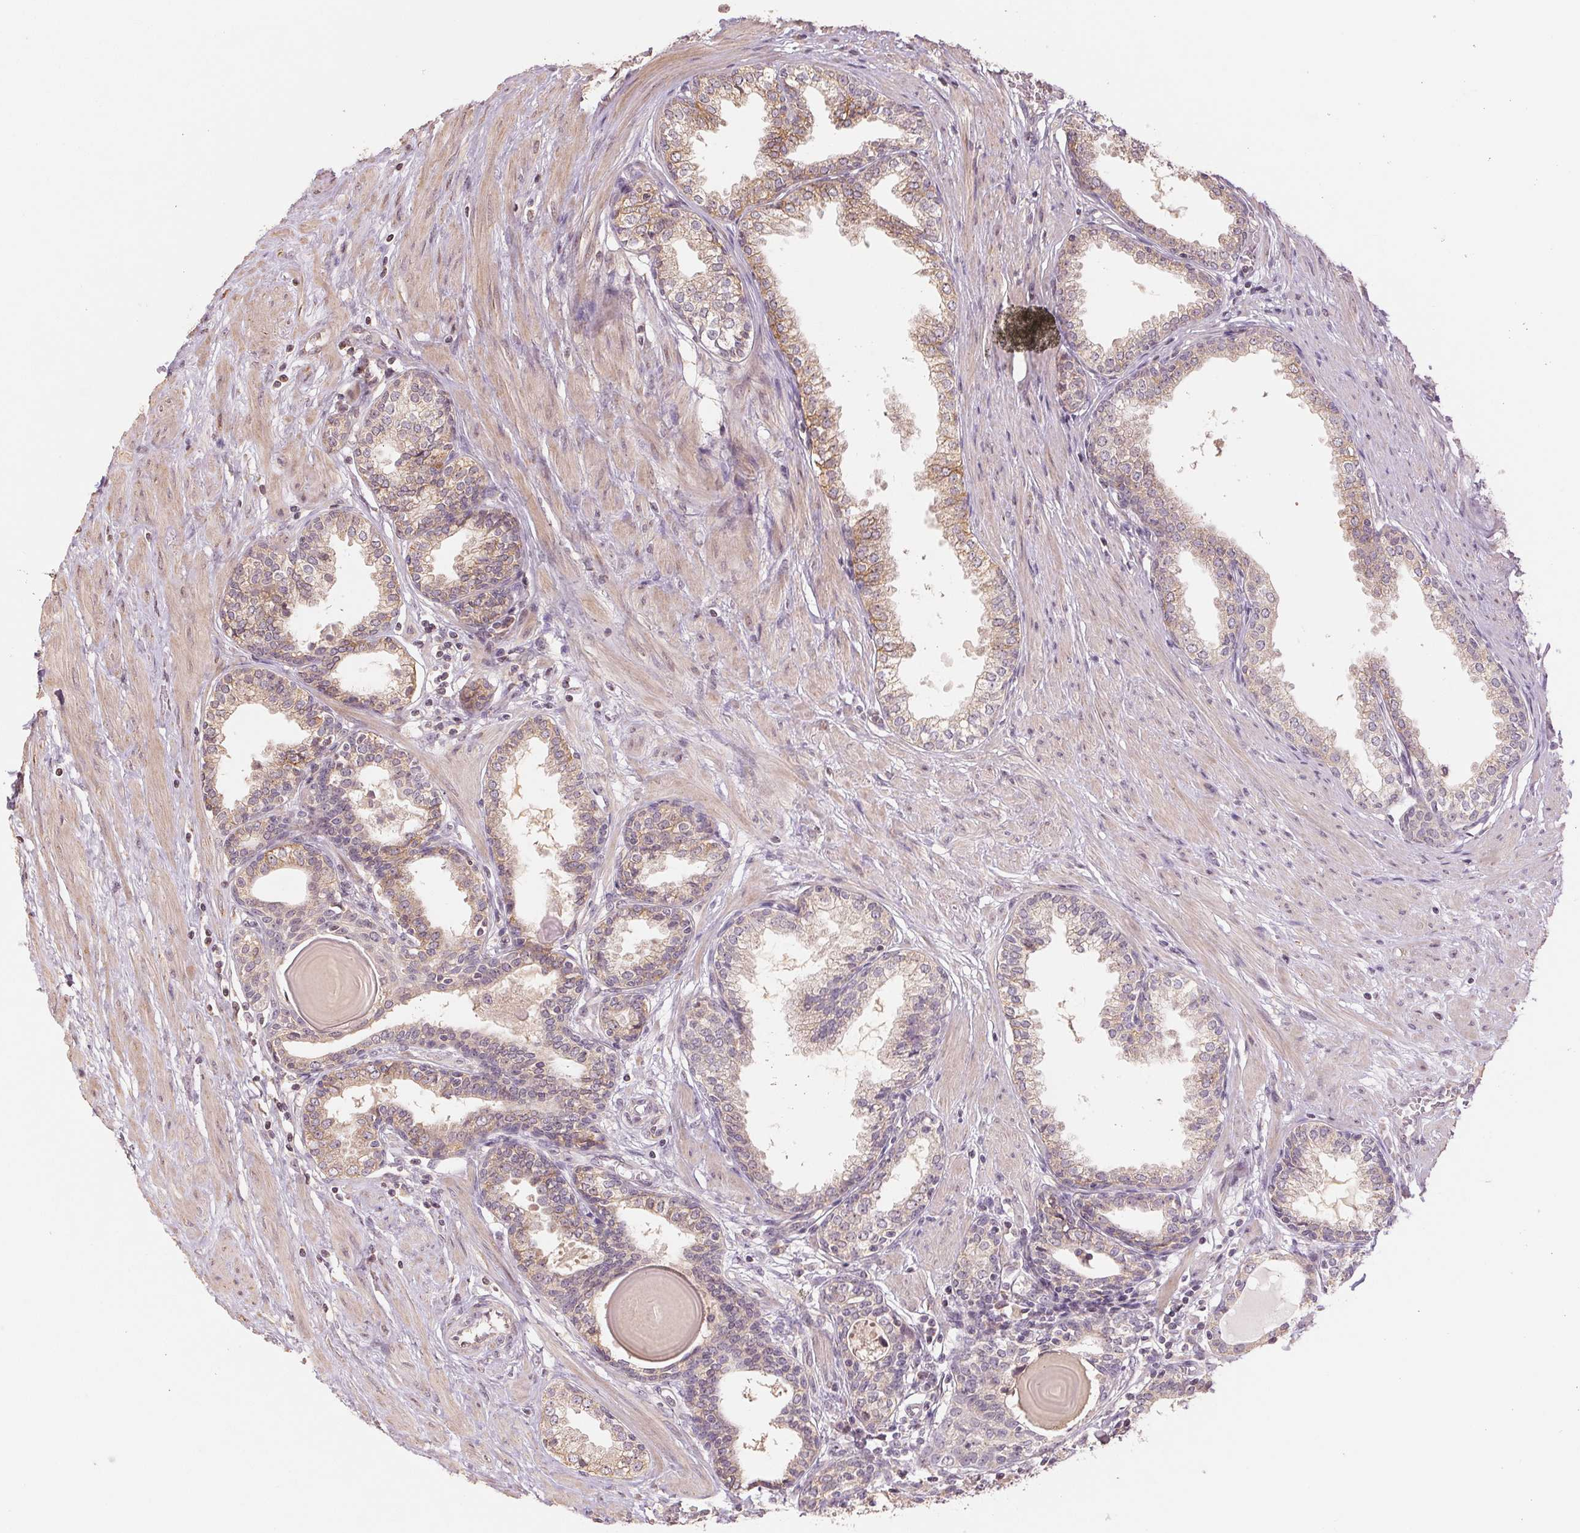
{"staining": {"intensity": "weak", "quantity": "25%-75%", "location": "cytoplasmic/membranous"}, "tissue": "prostate", "cell_type": "Glandular cells", "image_type": "normal", "snomed": [{"axis": "morphology", "description": "Normal tissue, NOS"}, {"axis": "topography", "description": "Prostate"}], "caption": "IHC (DAB (3,3'-diaminobenzidine)) staining of unremarkable human prostate displays weak cytoplasmic/membranous protein positivity in approximately 25%-75% of glandular cells.", "gene": "COX14", "patient": {"sex": "male", "age": 55}}